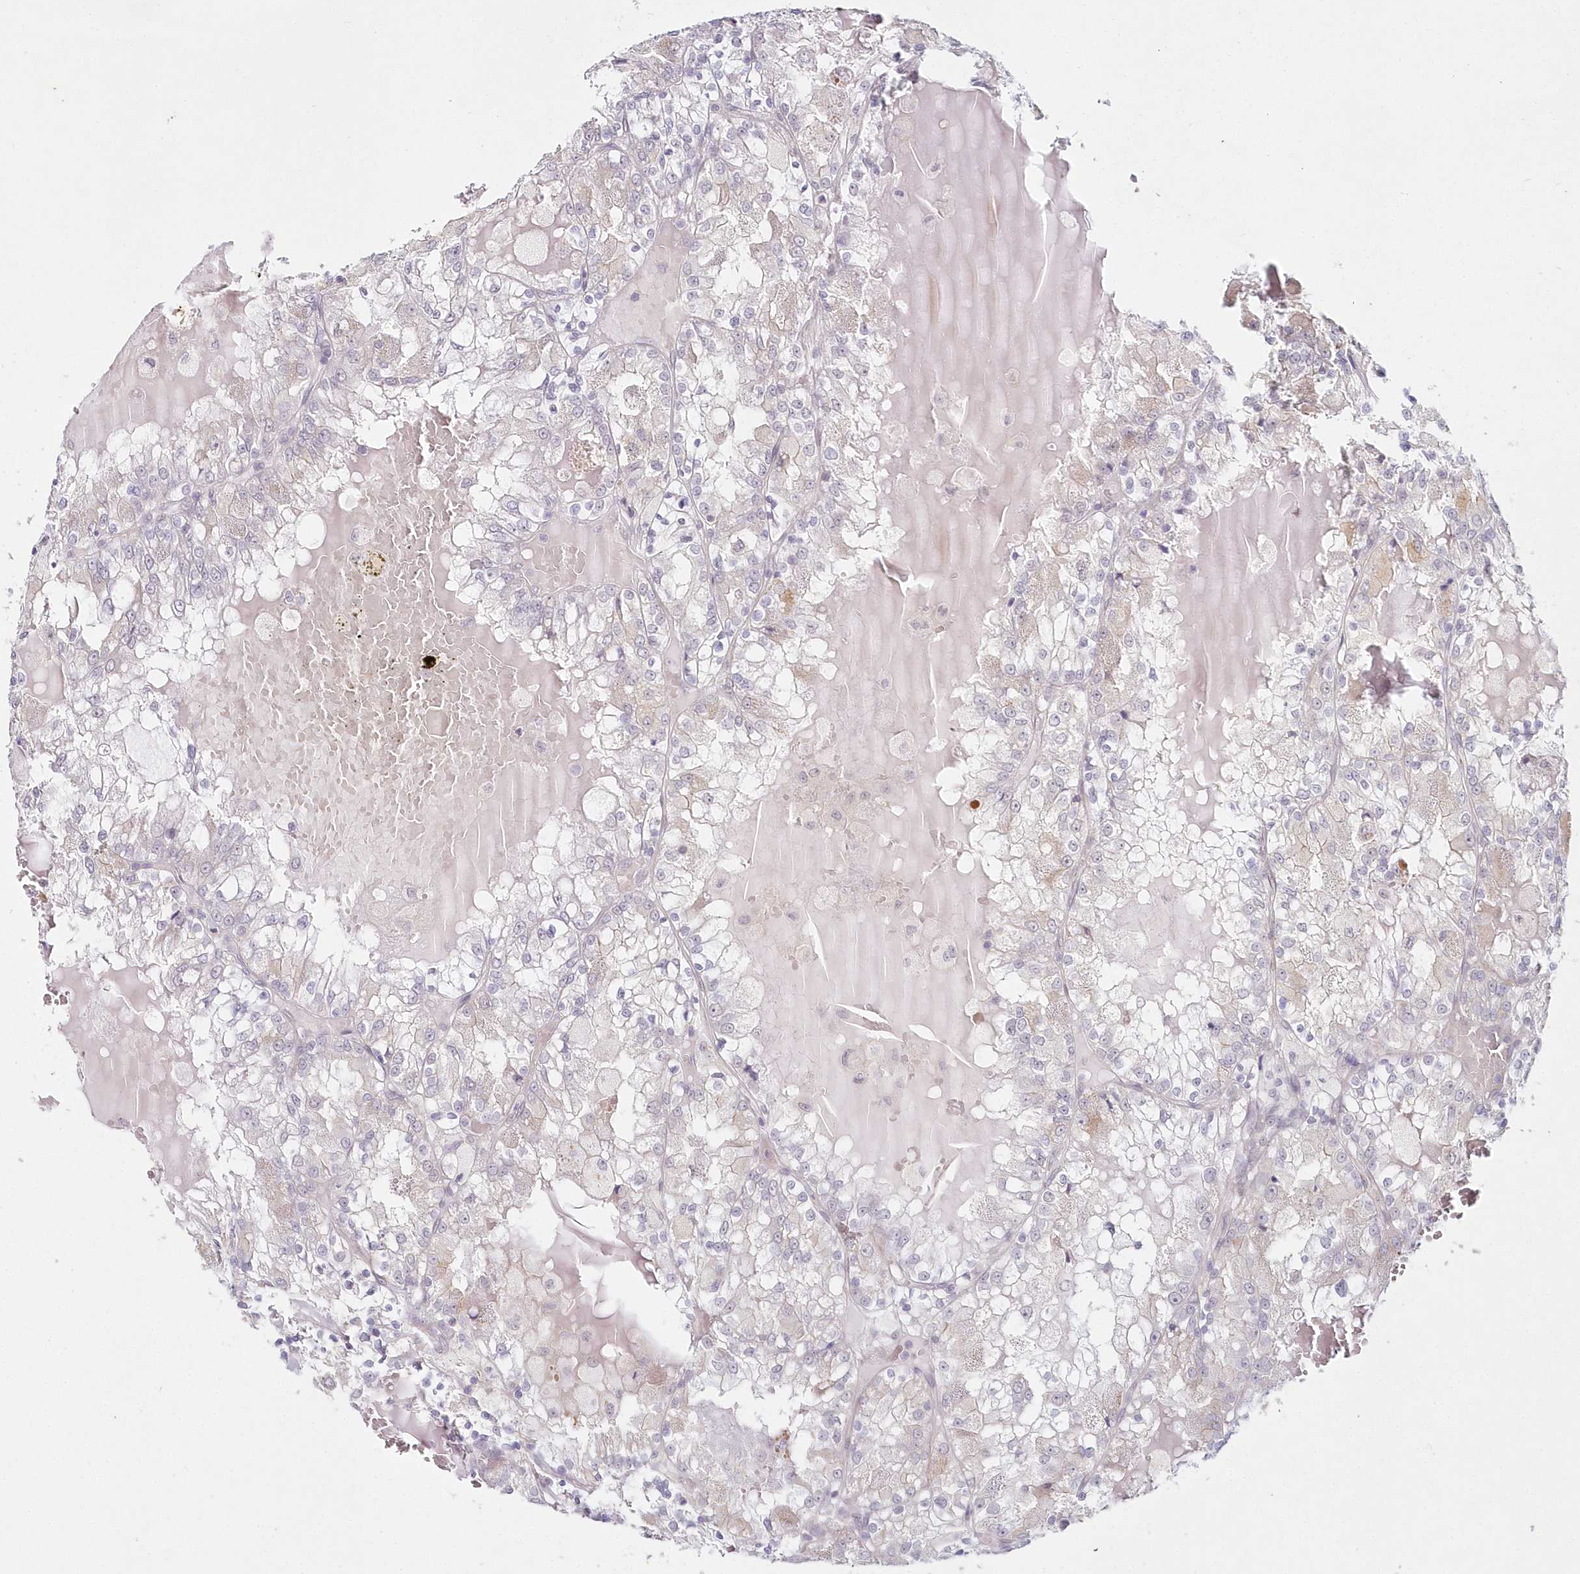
{"staining": {"intensity": "negative", "quantity": "none", "location": "none"}, "tissue": "renal cancer", "cell_type": "Tumor cells", "image_type": "cancer", "snomed": [{"axis": "morphology", "description": "Adenocarcinoma, NOS"}, {"axis": "topography", "description": "Kidney"}], "caption": "This is a histopathology image of immunohistochemistry staining of adenocarcinoma (renal), which shows no expression in tumor cells.", "gene": "HYCC2", "patient": {"sex": "female", "age": 56}}